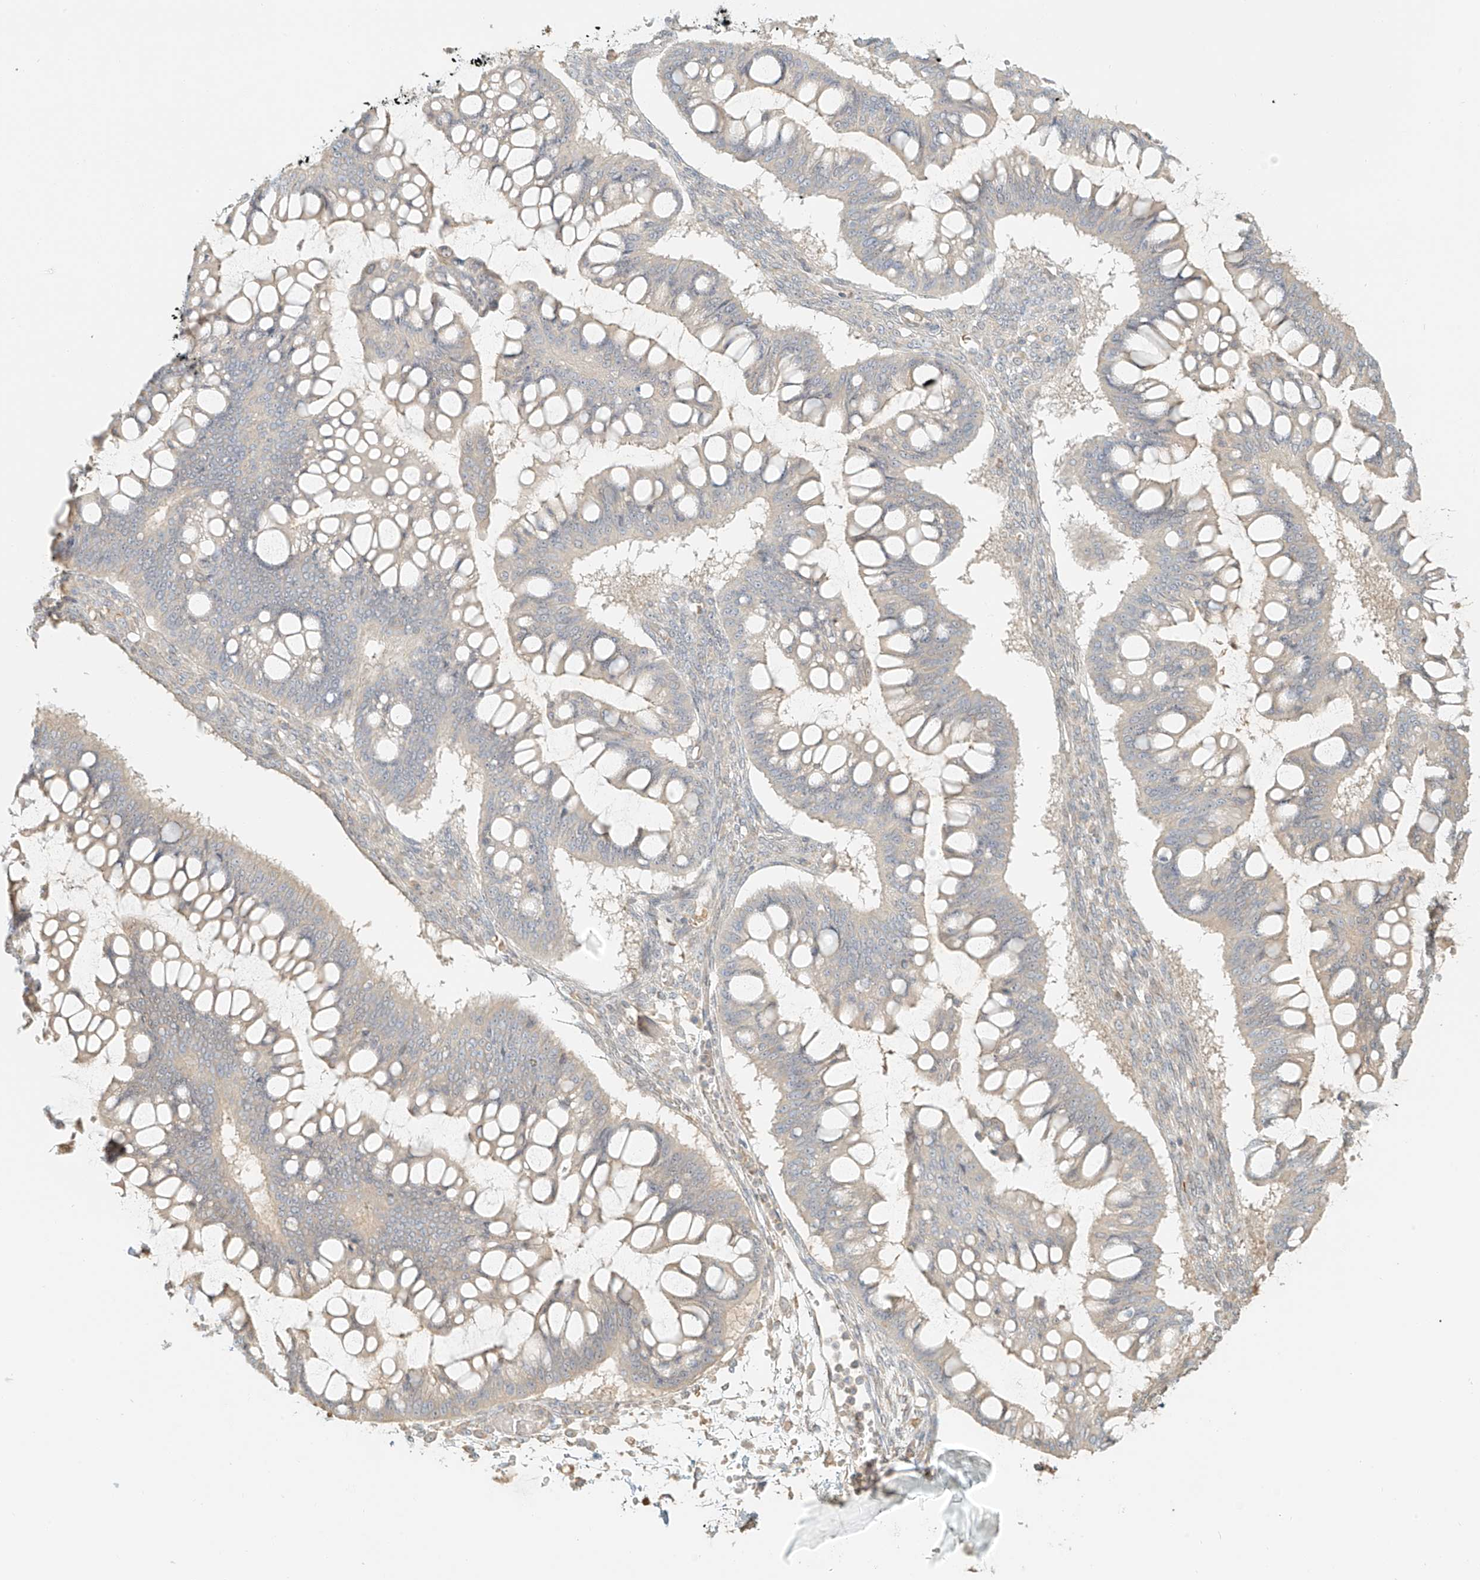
{"staining": {"intensity": "negative", "quantity": "none", "location": "none"}, "tissue": "ovarian cancer", "cell_type": "Tumor cells", "image_type": "cancer", "snomed": [{"axis": "morphology", "description": "Cystadenocarcinoma, mucinous, NOS"}, {"axis": "topography", "description": "Ovary"}], "caption": "An immunohistochemistry (IHC) image of ovarian cancer (mucinous cystadenocarcinoma) is shown. There is no staining in tumor cells of ovarian cancer (mucinous cystadenocarcinoma).", "gene": "UPK1B", "patient": {"sex": "female", "age": 73}}